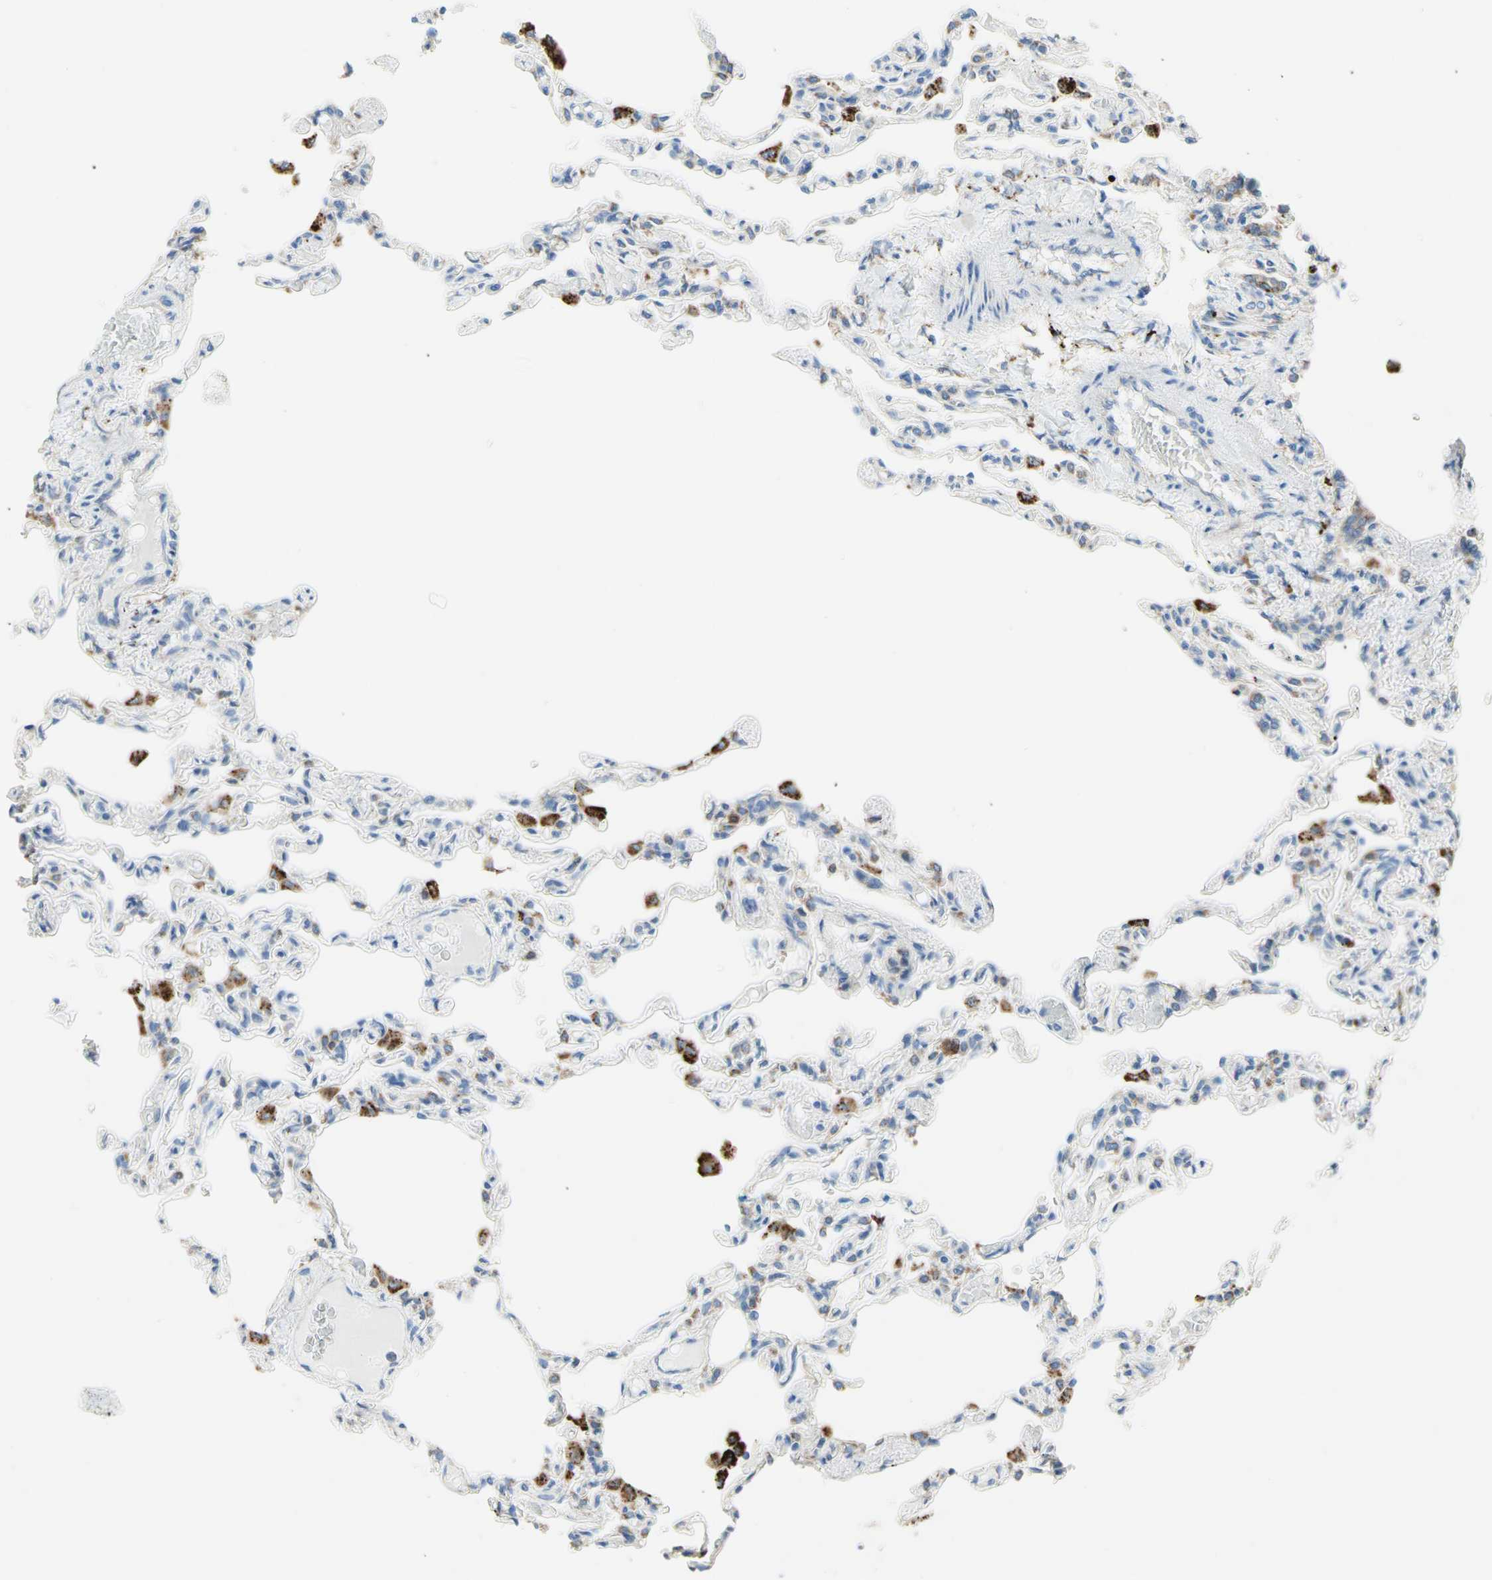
{"staining": {"intensity": "negative", "quantity": "none", "location": "none"}, "tissue": "lung", "cell_type": "Alveolar cells", "image_type": "normal", "snomed": [{"axis": "morphology", "description": "Normal tissue, NOS"}, {"axis": "topography", "description": "Lung"}], "caption": "A histopathology image of lung stained for a protein exhibits no brown staining in alveolar cells. (DAB (3,3'-diaminobenzidine) immunohistochemistry visualized using brightfield microscopy, high magnification).", "gene": "URB2", "patient": {"sex": "male", "age": 21}}